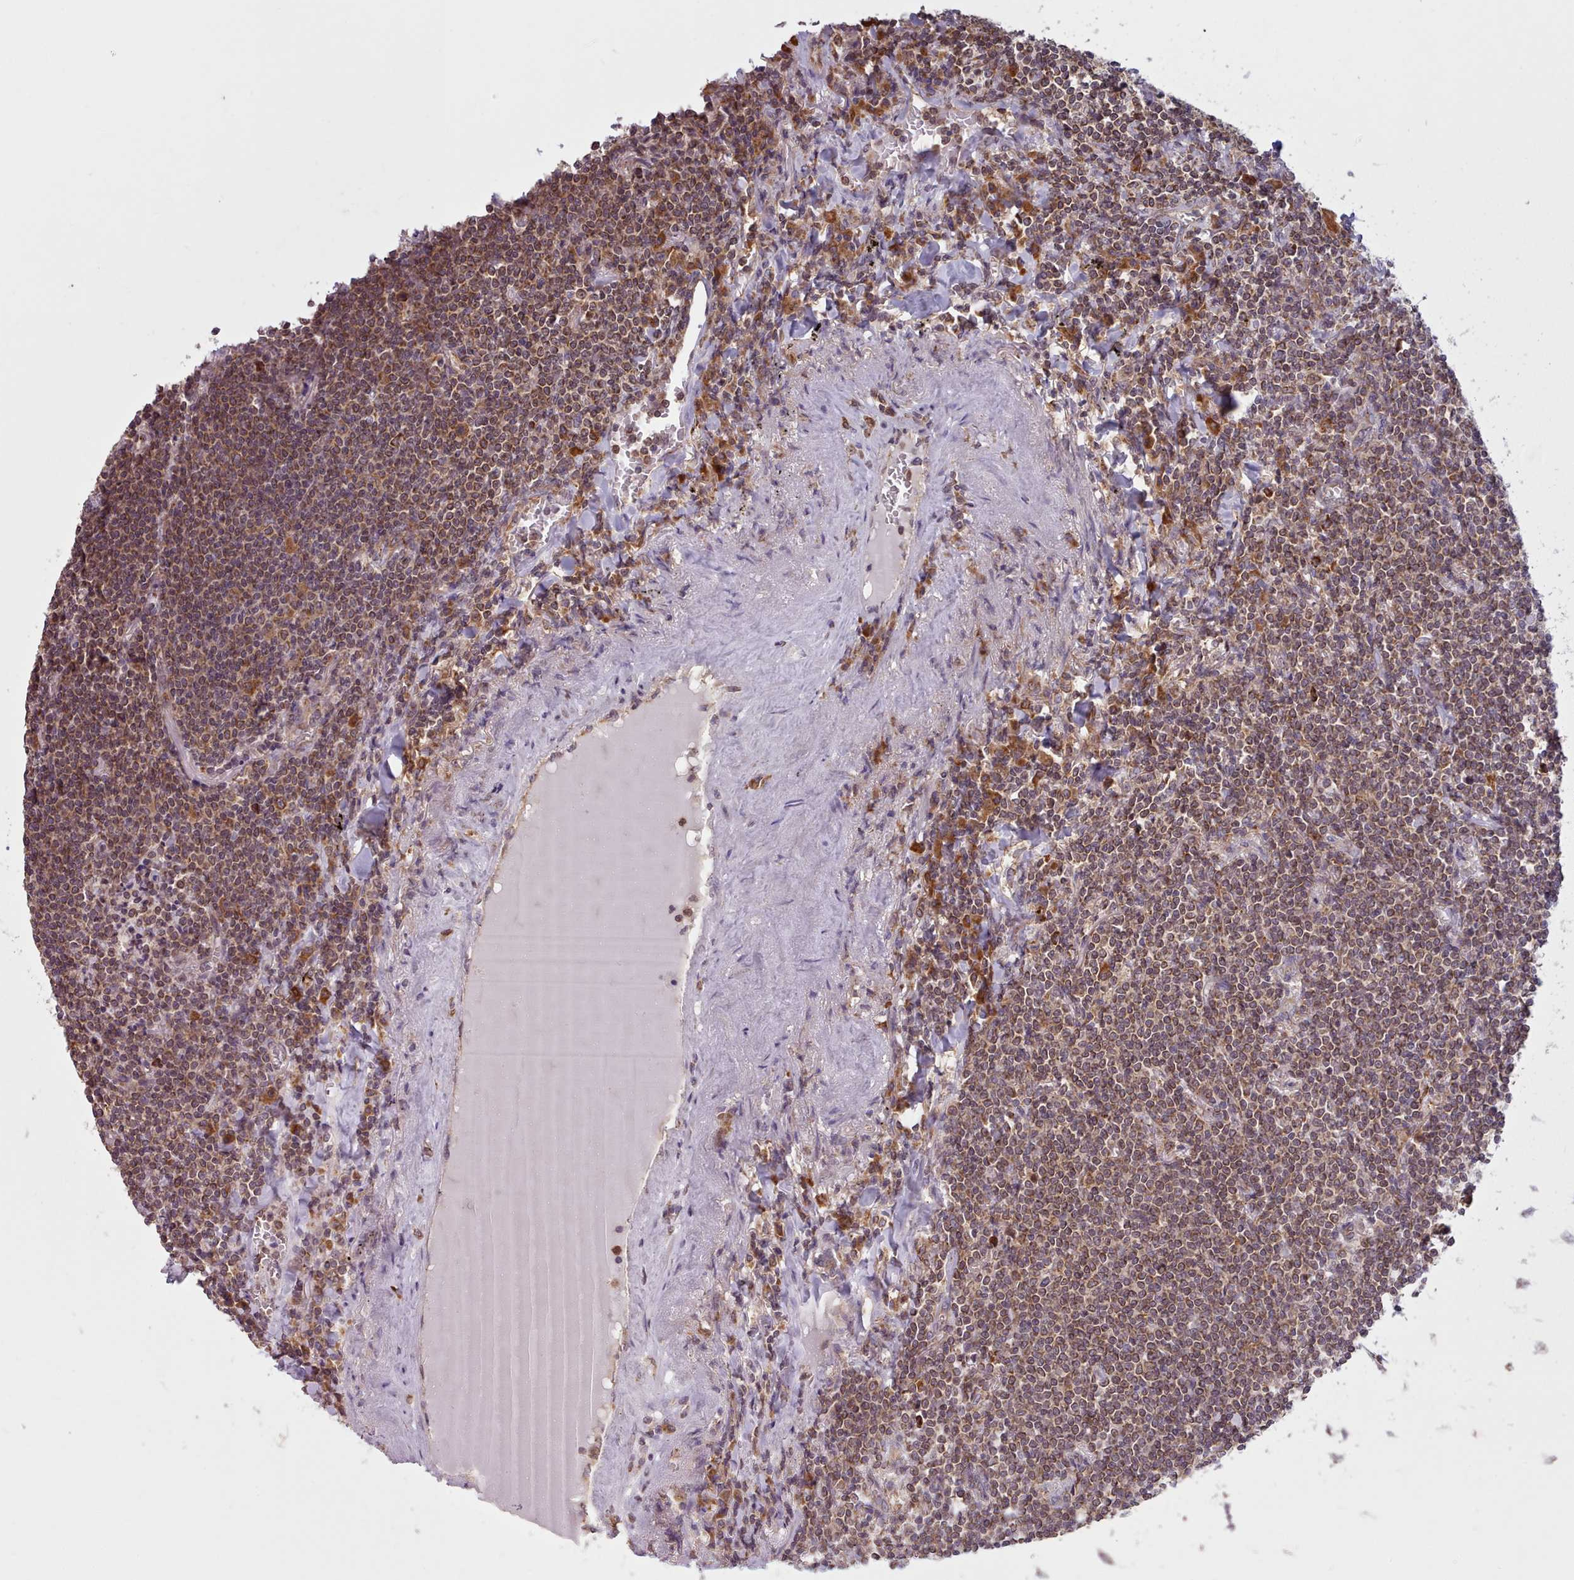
{"staining": {"intensity": "strong", "quantity": "25%-75%", "location": "cytoplasmic/membranous"}, "tissue": "lymphoma", "cell_type": "Tumor cells", "image_type": "cancer", "snomed": [{"axis": "morphology", "description": "Malignant lymphoma, non-Hodgkin's type, Low grade"}, {"axis": "topography", "description": "Lung"}], "caption": "This micrograph displays IHC staining of human lymphoma, with high strong cytoplasmic/membranous positivity in approximately 25%-75% of tumor cells.", "gene": "CRYBG1", "patient": {"sex": "female", "age": 71}}